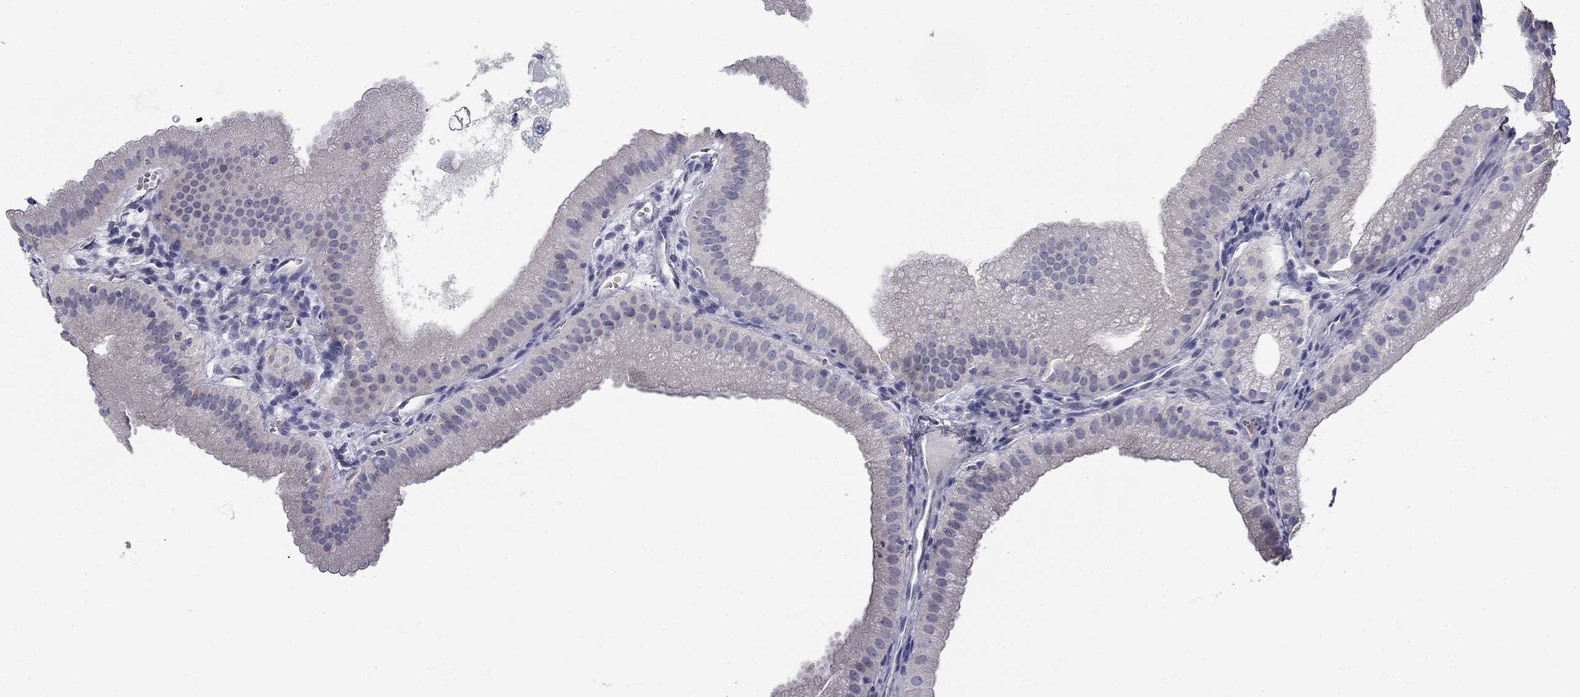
{"staining": {"intensity": "negative", "quantity": "none", "location": "none"}, "tissue": "gallbladder", "cell_type": "Glandular cells", "image_type": "normal", "snomed": [{"axis": "morphology", "description": "Normal tissue, NOS"}, {"axis": "topography", "description": "Gallbladder"}], "caption": "High power microscopy micrograph of an immunohistochemistry (IHC) image of normal gallbladder, revealing no significant expression in glandular cells. (Immunohistochemistry (ihc), brightfield microscopy, high magnification).", "gene": "ENSG00000290147", "patient": {"sex": "male", "age": 67}}